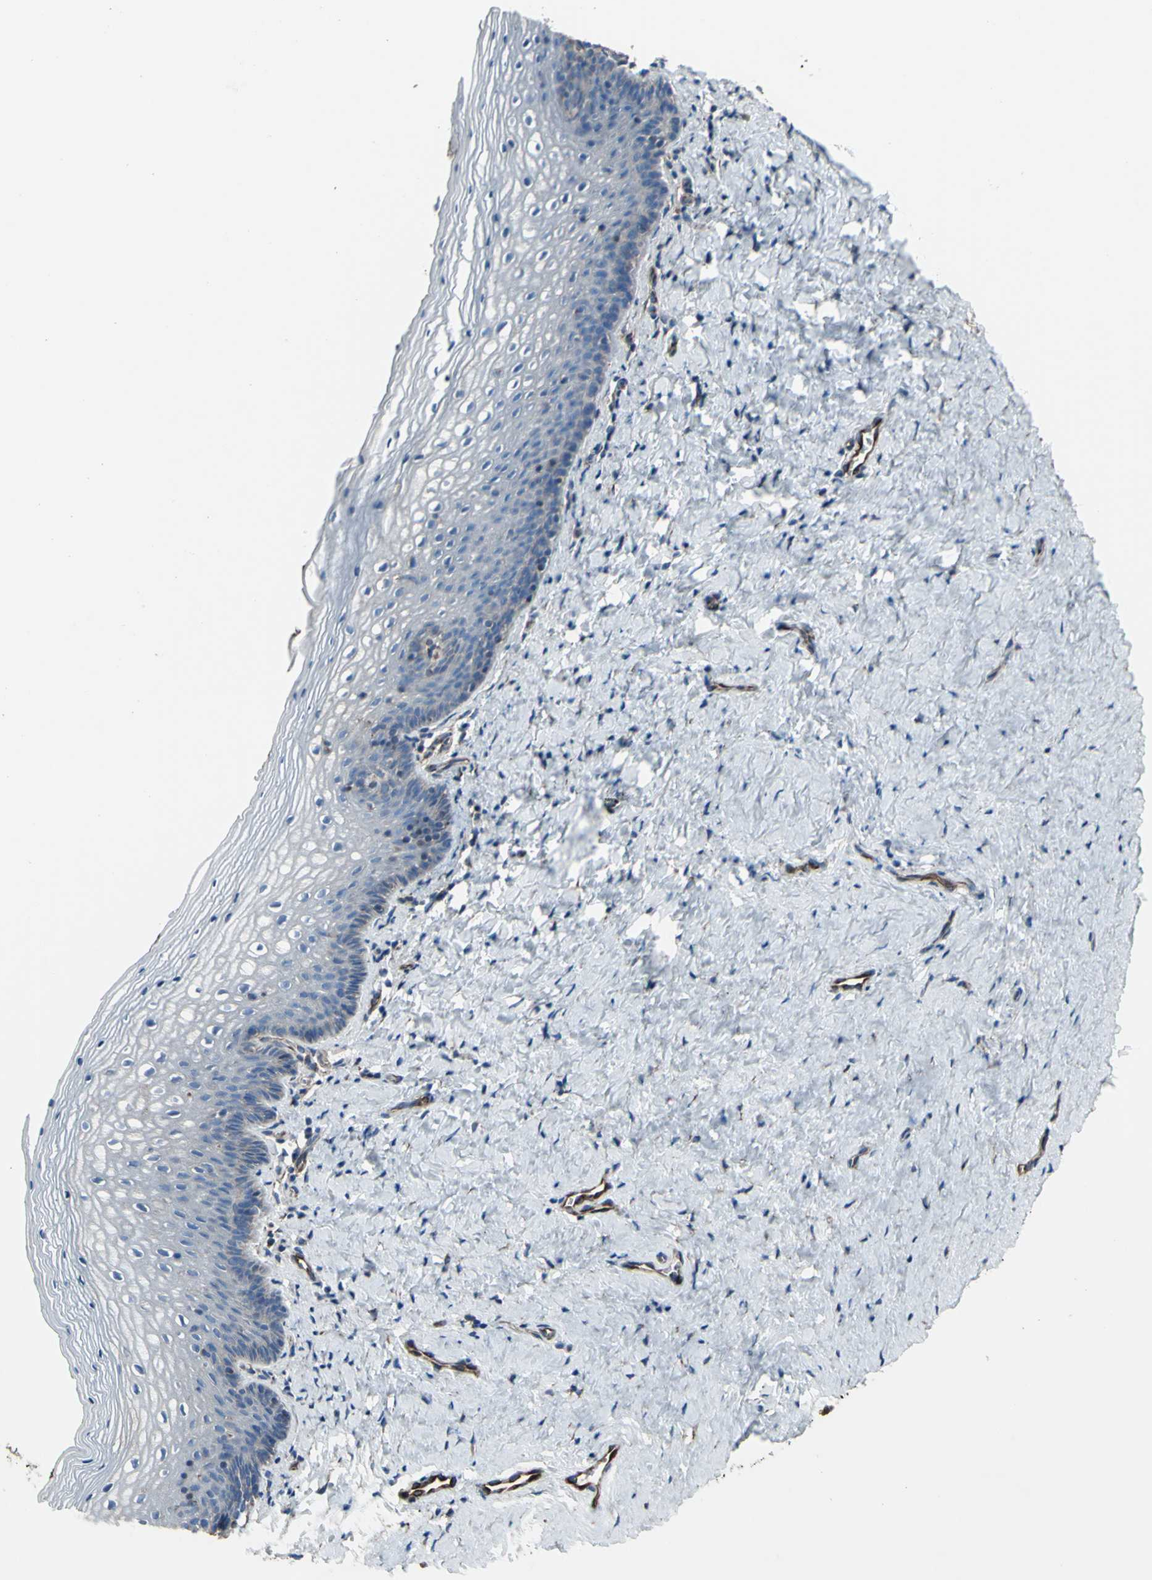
{"staining": {"intensity": "weak", "quantity": "<25%", "location": "cytoplasmic/membranous"}, "tissue": "vagina", "cell_type": "Squamous epithelial cells", "image_type": "normal", "snomed": [{"axis": "morphology", "description": "Normal tissue, NOS"}, {"axis": "topography", "description": "Vagina"}], "caption": "Vagina stained for a protein using immunohistochemistry (IHC) displays no expression squamous epithelial cells.", "gene": "EMC7", "patient": {"sex": "female", "age": 46}}